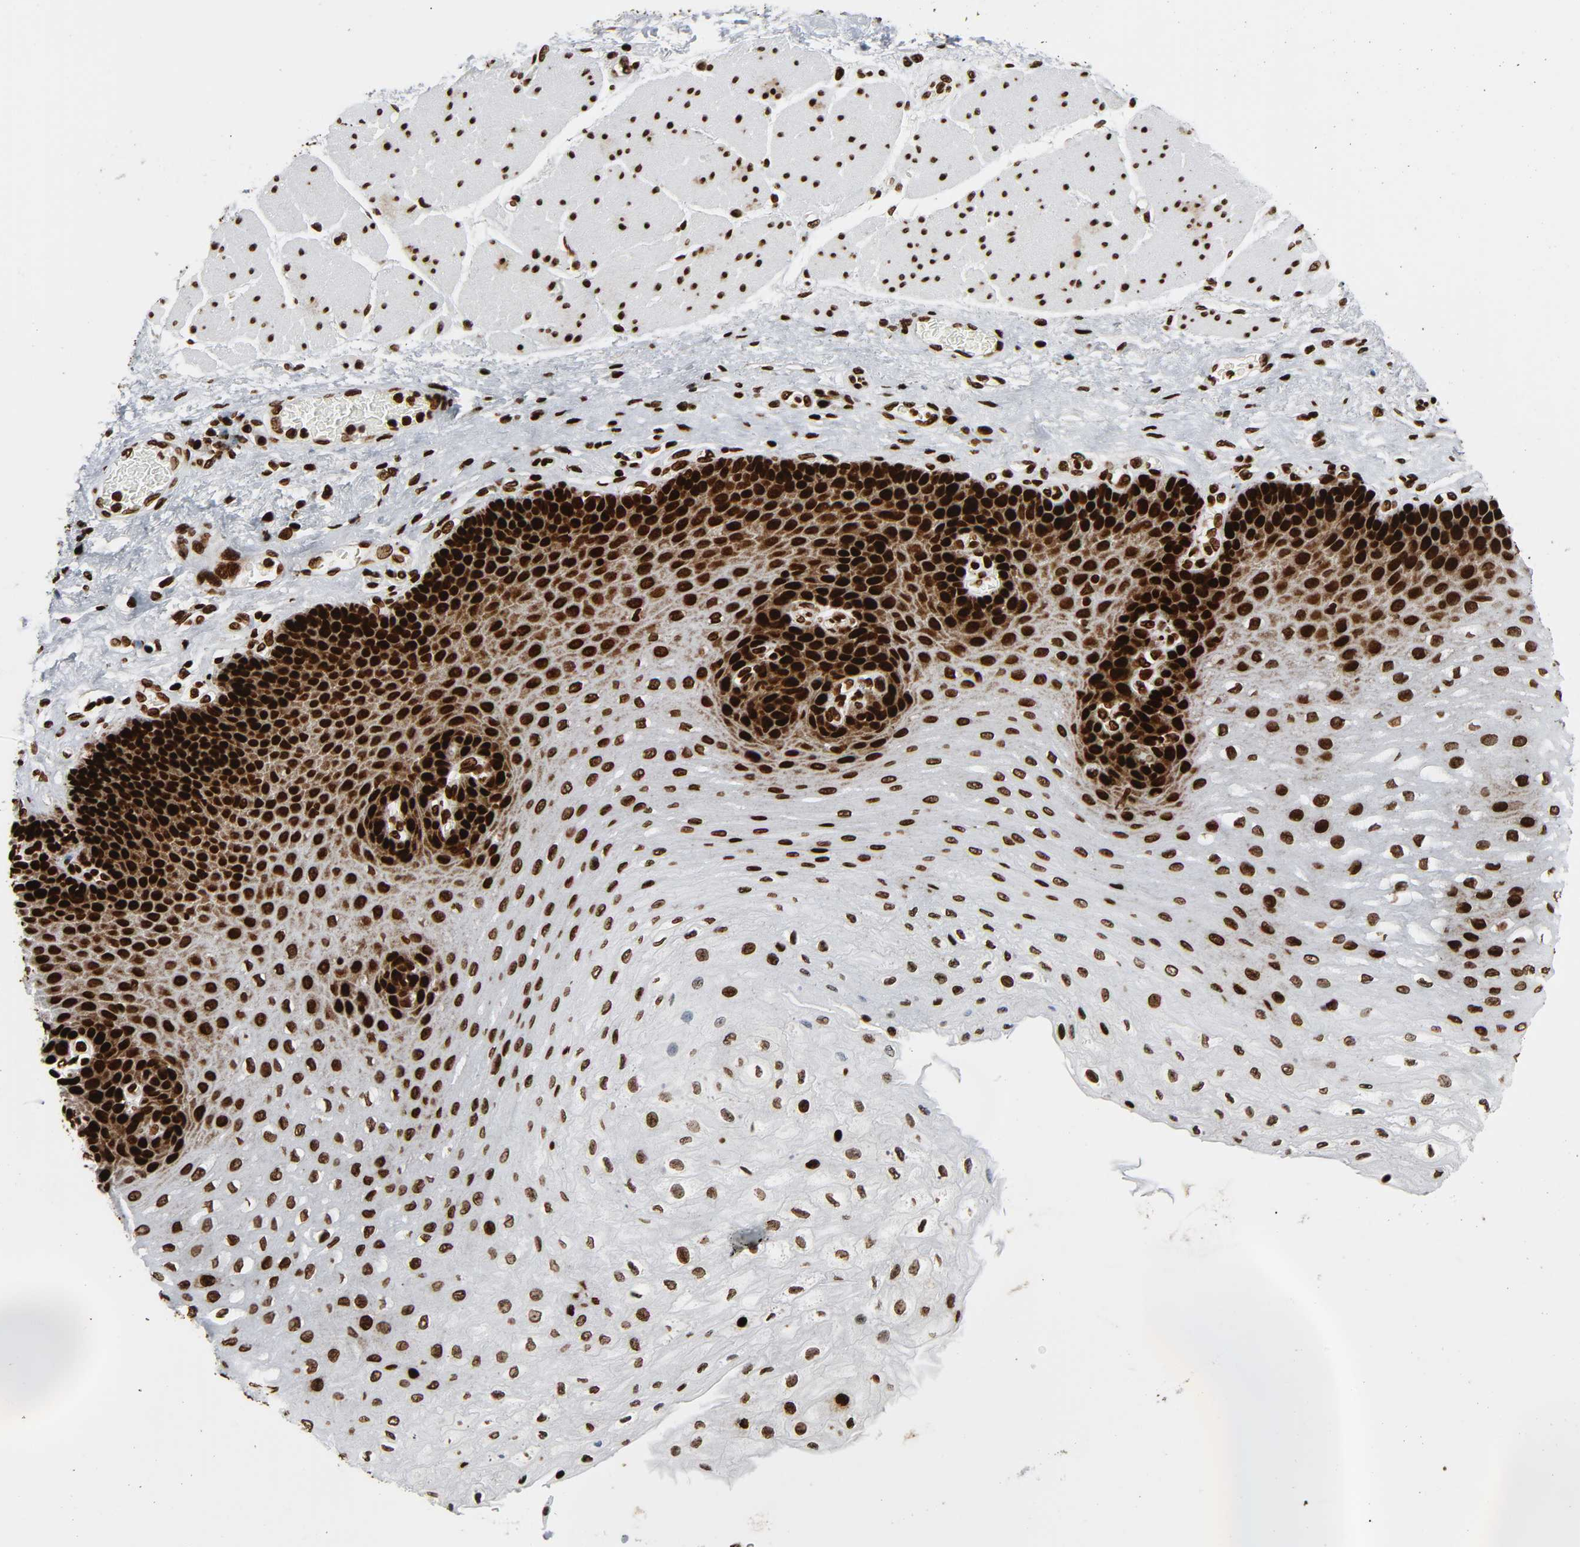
{"staining": {"intensity": "strong", "quantity": ">75%", "location": "nuclear"}, "tissue": "esophagus", "cell_type": "Squamous epithelial cells", "image_type": "normal", "snomed": [{"axis": "morphology", "description": "Normal tissue, NOS"}, {"axis": "topography", "description": "Esophagus"}], "caption": "Protein expression analysis of normal human esophagus reveals strong nuclear expression in about >75% of squamous epithelial cells. (Stains: DAB in brown, nuclei in blue, Microscopy: brightfield microscopy at high magnification).", "gene": "RXRA", "patient": {"sex": "female", "age": 72}}